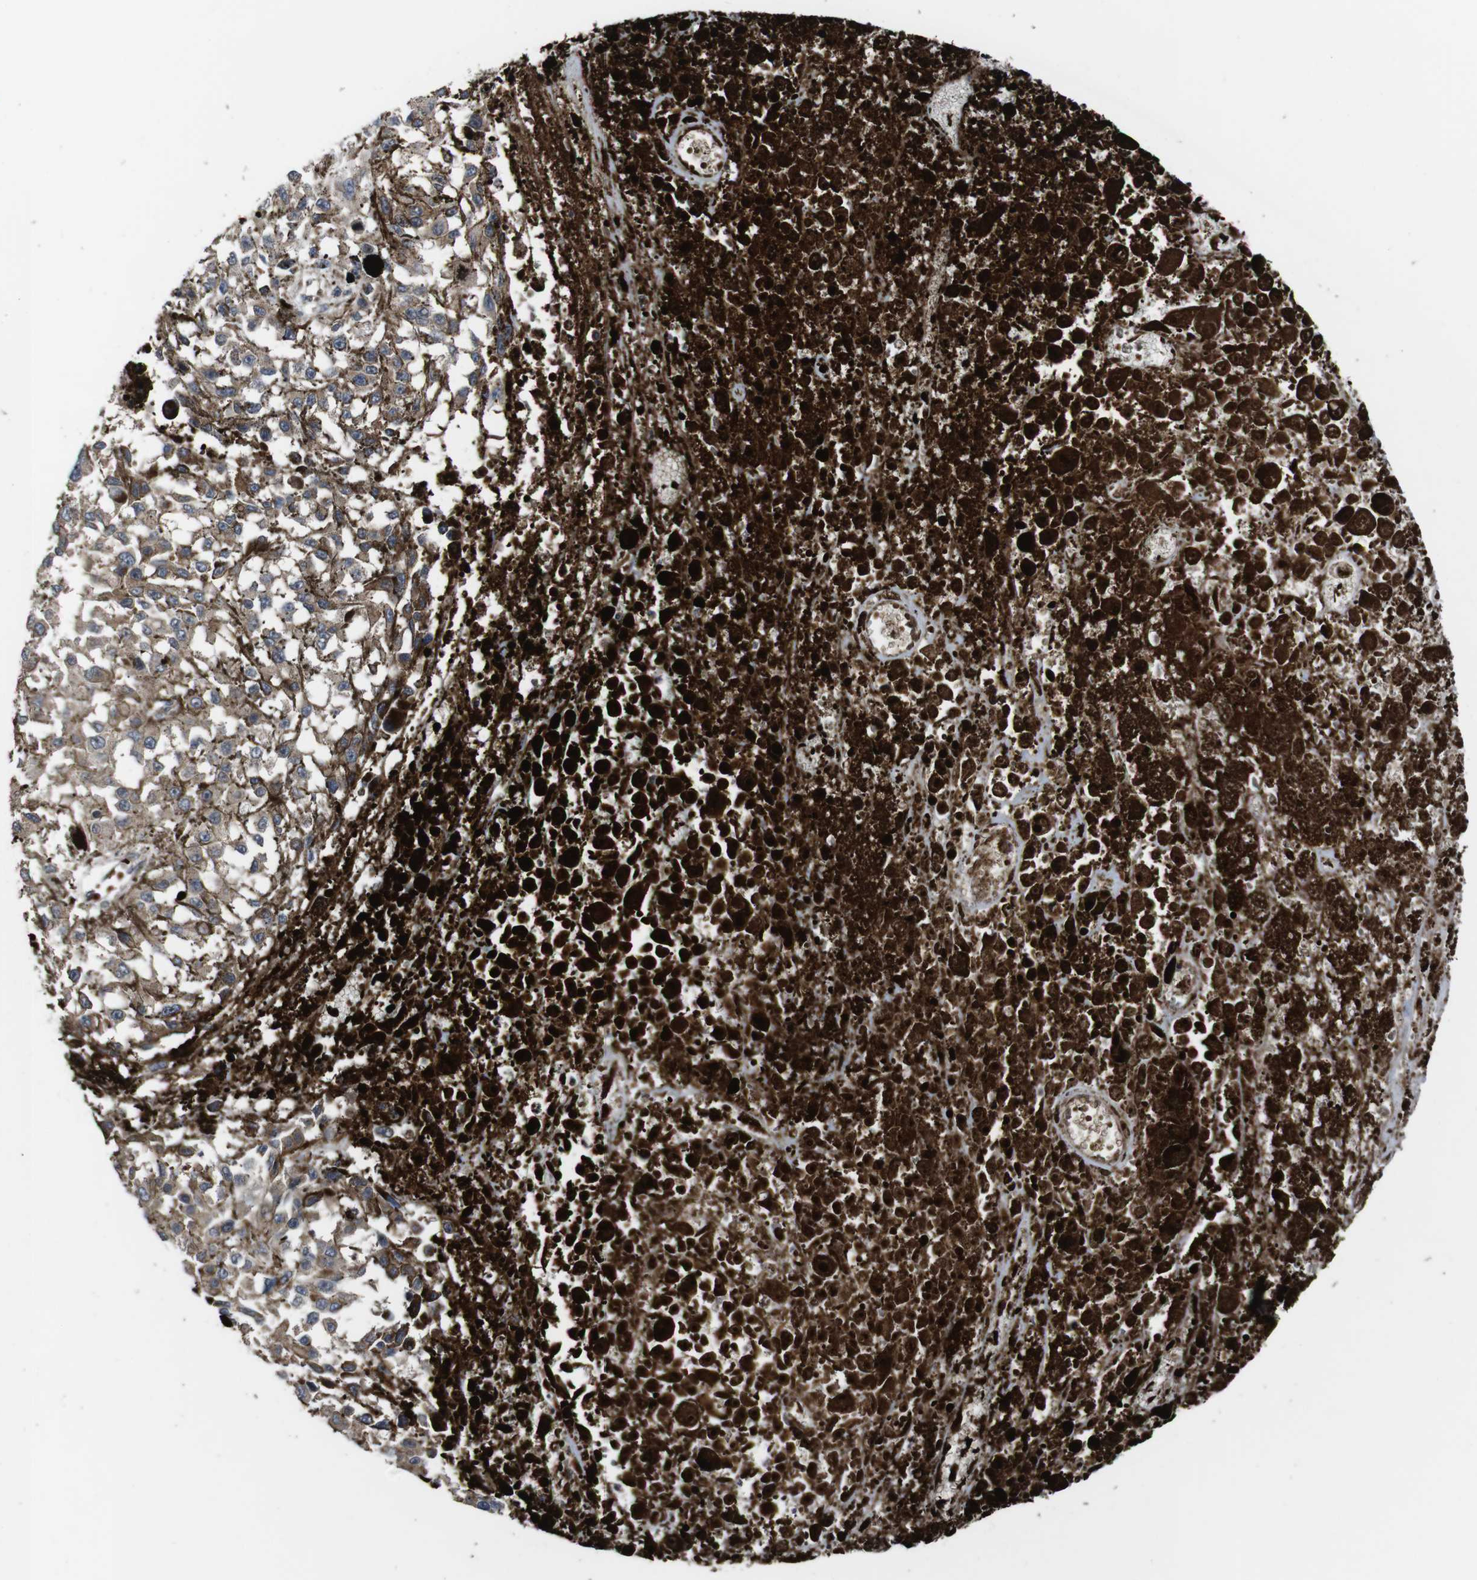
{"staining": {"intensity": "weak", "quantity": ">75%", "location": "cytoplasmic/membranous"}, "tissue": "melanoma", "cell_type": "Tumor cells", "image_type": "cancer", "snomed": [{"axis": "morphology", "description": "Malignant melanoma, Metastatic site"}, {"axis": "topography", "description": "Lymph node"}], "caption": "There is low levels of weak cytoplasmic/membranous staining in tumor cells of melanoma, as demonstrated by immunohistochemical staining (brown color).", "gene": "SMYD3", "patient": {"sex": "male", "age": 59}}